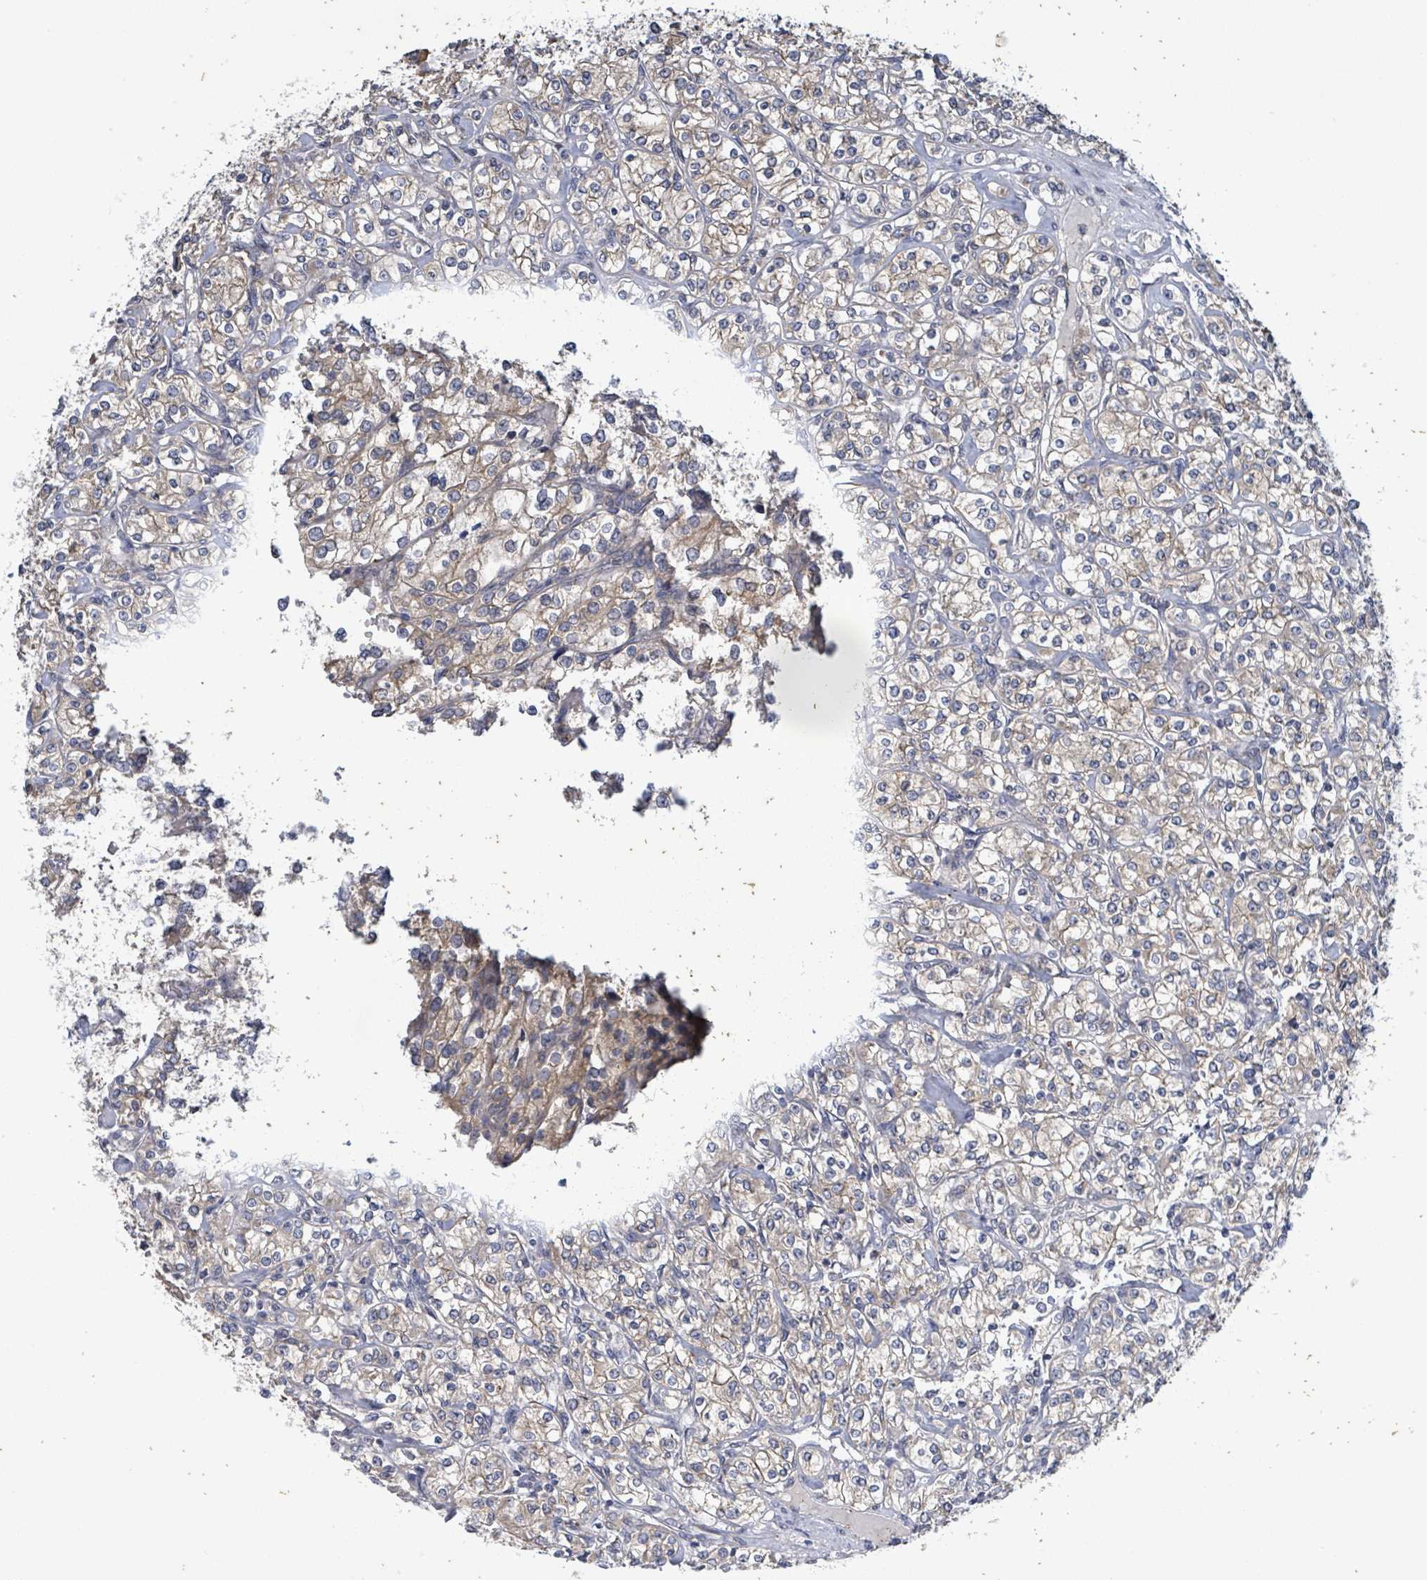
{"staining": {"intensity": "weak", "quantity": "<25%", "location": "cytoplasmic/membranous"}, "tissue": "renal cancer", "cell_type": "Tumor cells", "image_type": "cancer", "snomed": [{"axis": "morphology", "description": "Adenocarcinoma, NOS"}, {"axis": "topography", "description": "Kidney"}], "caption": "Renal adenocarcinoma was stained to show a protein in brown. There is no significant staining in tumor cells. (Immunohistochemistry (ihc), brightfield microscopy, high magnification).", "gene": "ATP13A1", "patient": {"sex": "male", "age": 77}}